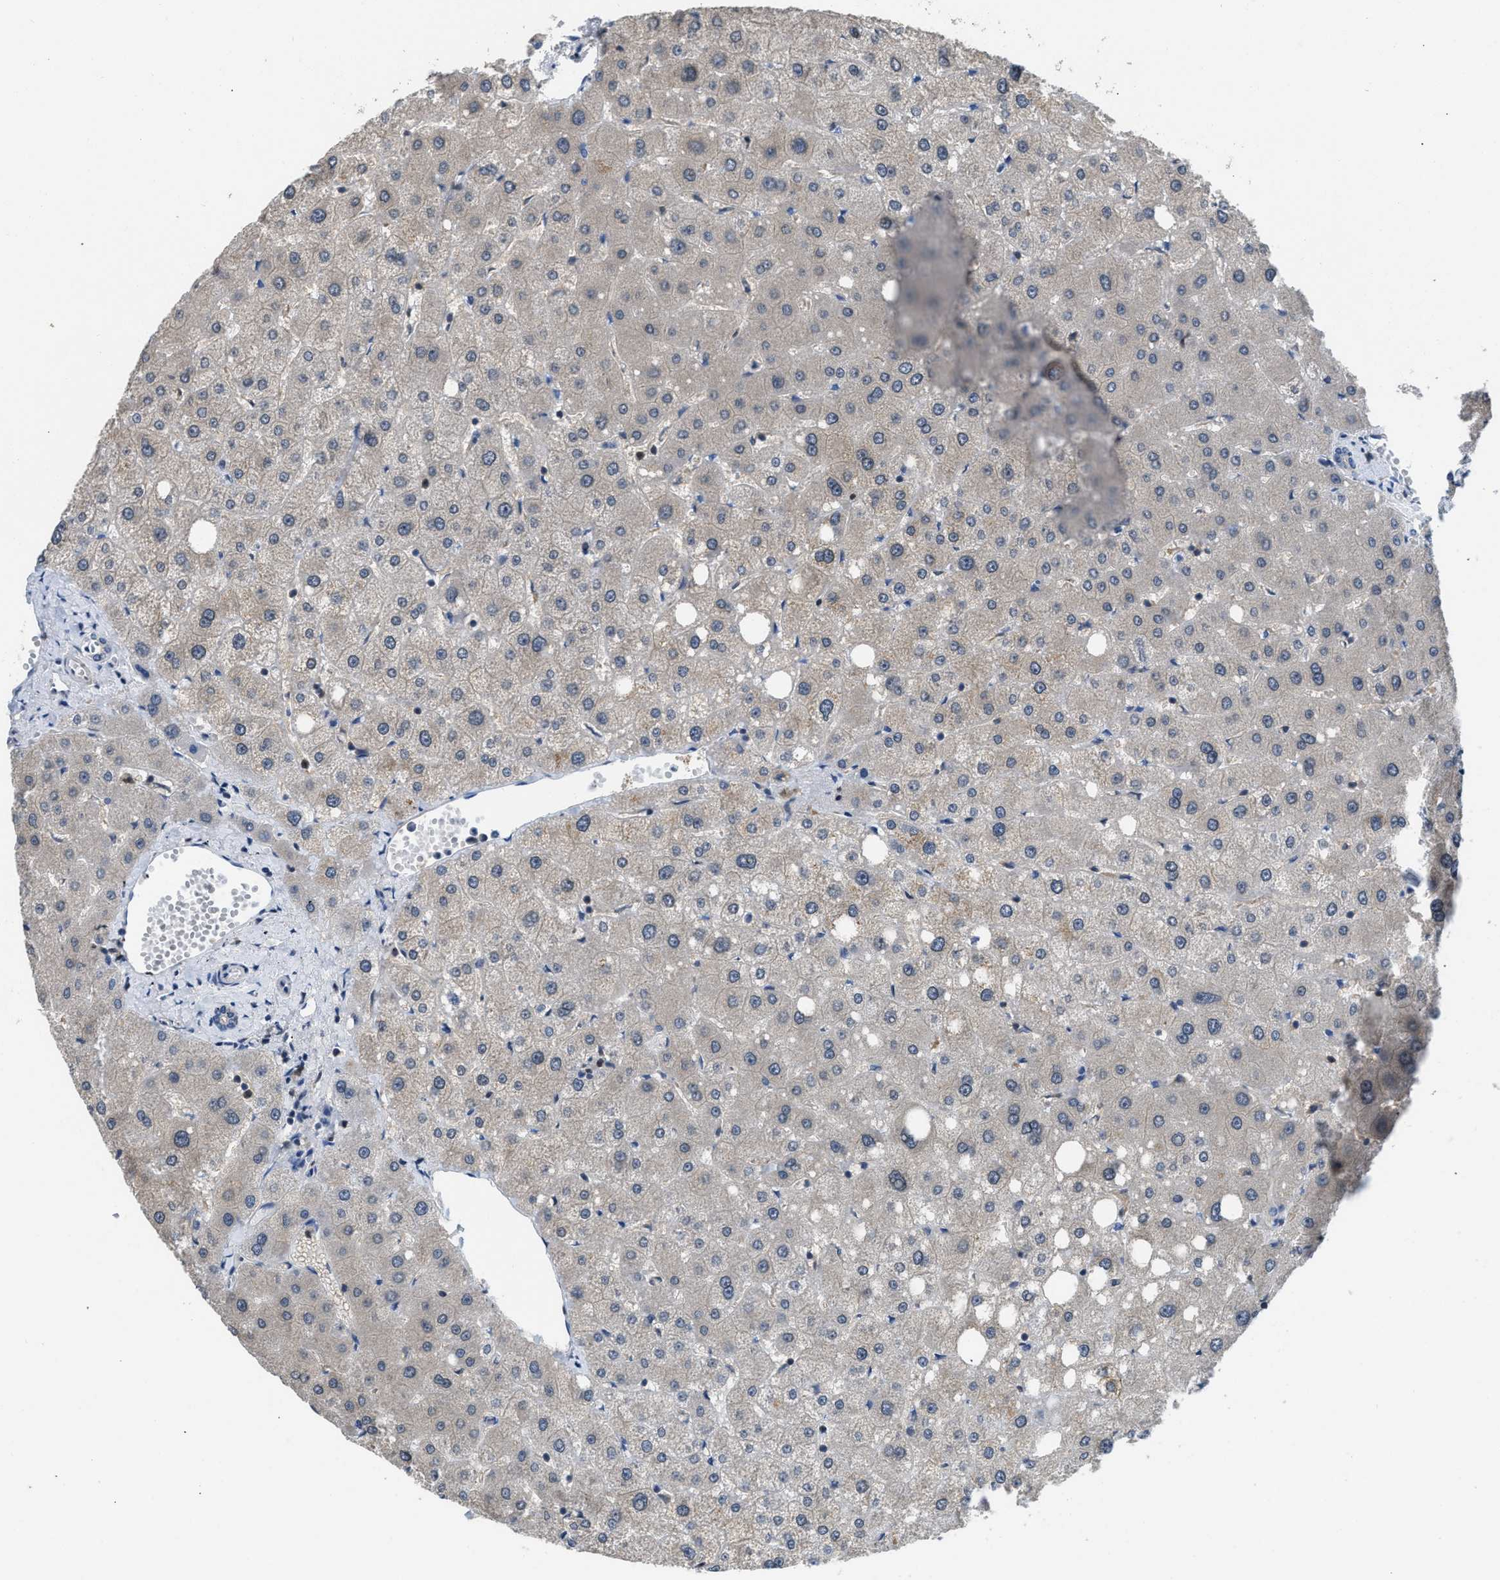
{"staining": {"intensity": "negative", "quantity": "none", "location": "none"}, "tissue": "liver", "cell_type": "Cholangiocytes", "image_type": "normal", "snomed": [{"axis": "morphology", "description": "Normal tissue, NOS"}, {"axis": "topography", "description": "Liver"}], "caption": "The histopathology image displays no significant expression in cholangiocytes of liver.", "gene": "TES", "patient": {"sex": "male", "age": 73}}